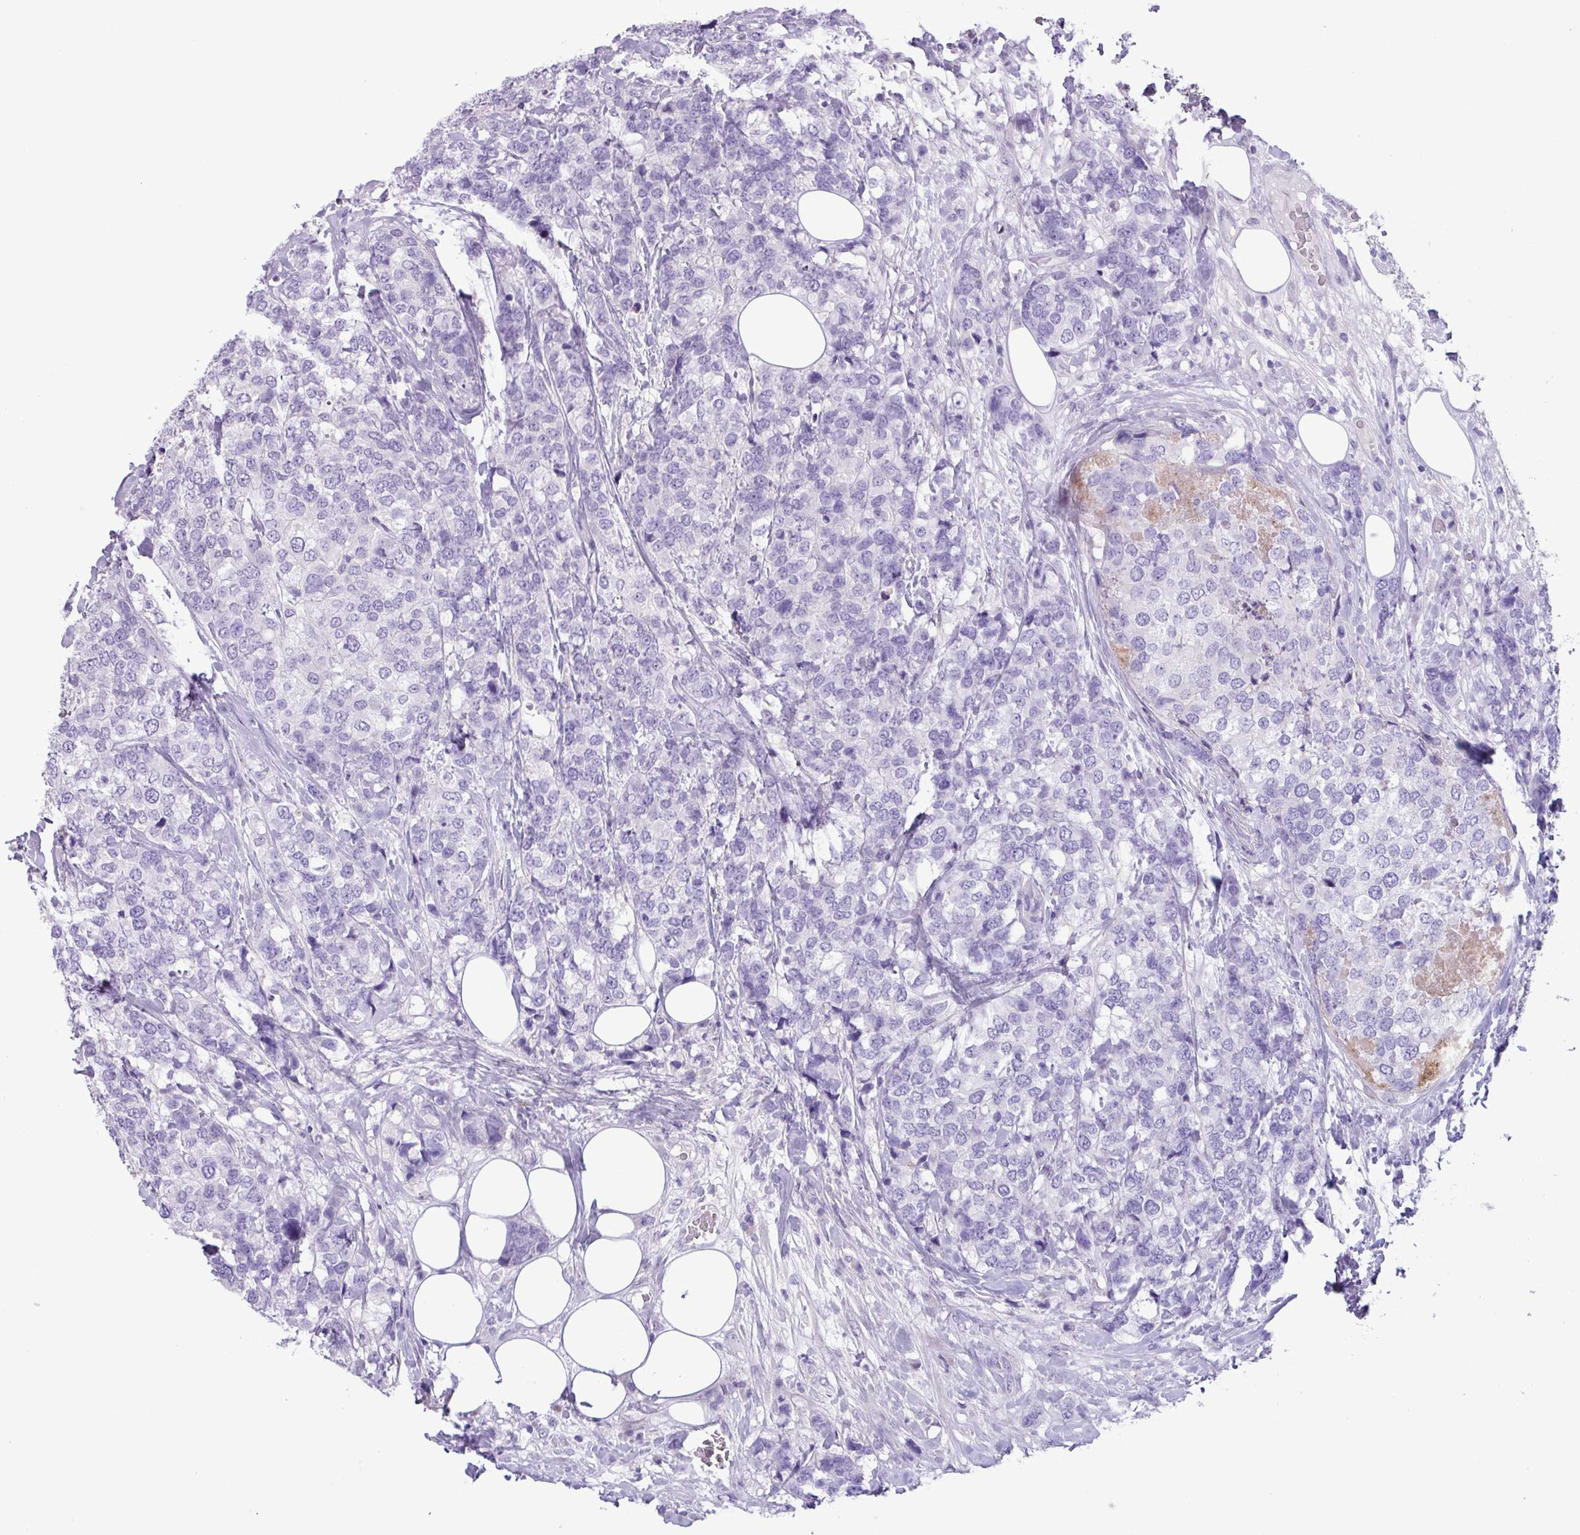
{"staining": {"intensity": "negative", "quantity": "none", "location": "none"}, "tissue": "breast cancer", "cell_type": "Tumor cells", "image_type": "cancer", "snomed": [{"axis": "morphology", "description": "Lobular carcinoma"}, {"axis": "topography", "description": "Breast"}], "caption": "This is an immunohistochemistry photomicrograph of human lobular carcinoma (breast). There is no positivity in tumor cells.", "gene": "CYSTM1", "patient": {"sex": "female", "age": 59}}